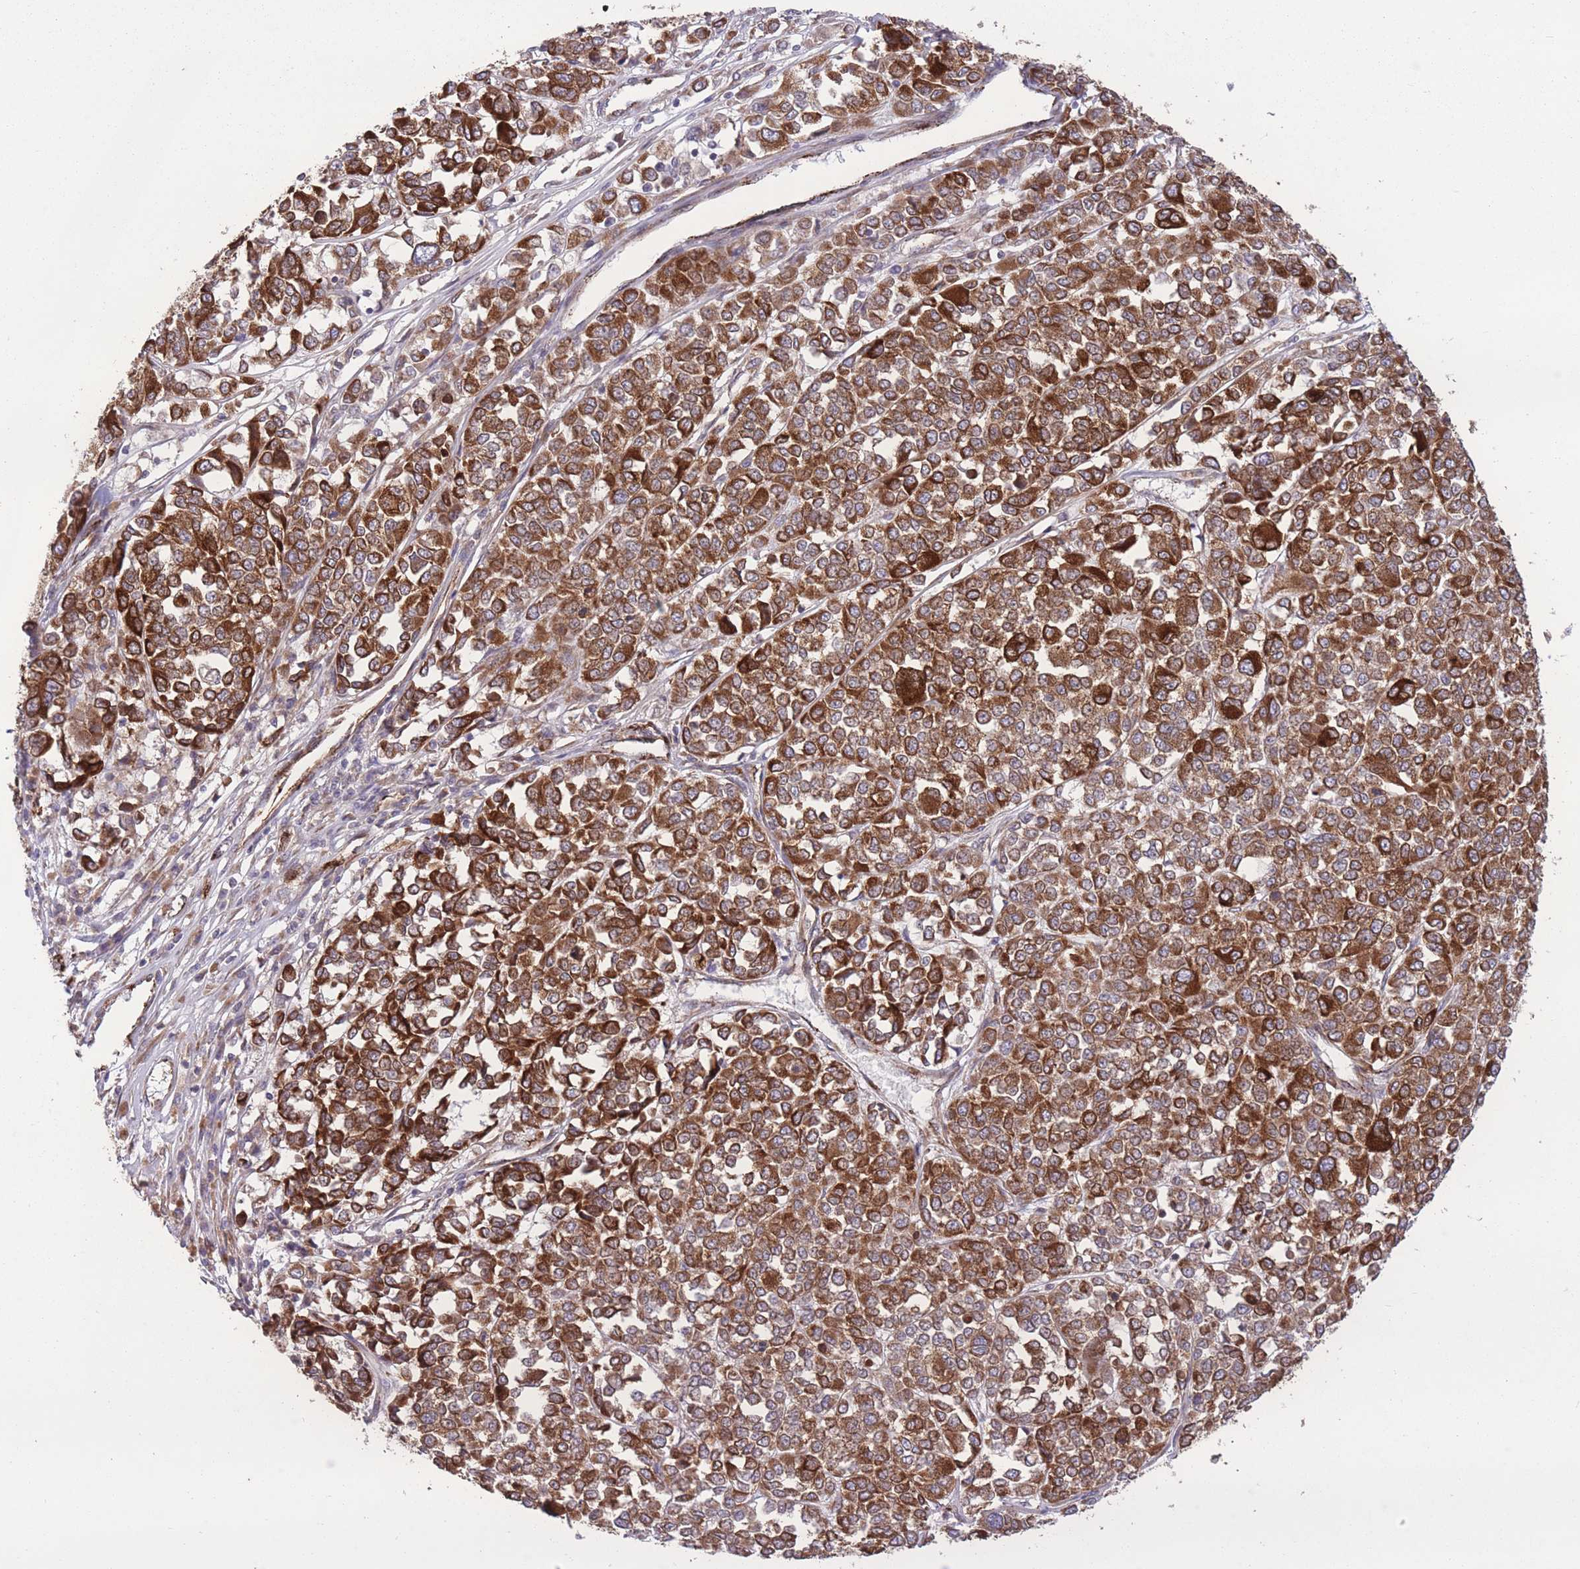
{"staining": {"intensity": "strong", "quantity": ">75%", "location": "cytoplasmic/membranous"}, "tissue": "melanoma", "cell_type": "Tumor cells", "image_type": "cancer", "snomed": [{"axis": "morphology", "description": "Malignant melanoma, Metastatic site"}, {"axis": "topography", "description": "Lymph node"}], "caption": "DAB (3,3'-diaminobenzidine) immunohistochemical staining of human malignant melanoma (metastatic site) exhibits strong cytoplasmic/membranous protein positivity in about >75% of tumor cells.", "gene": "CISH", "patient": {"sex": "male", "age": 44}}